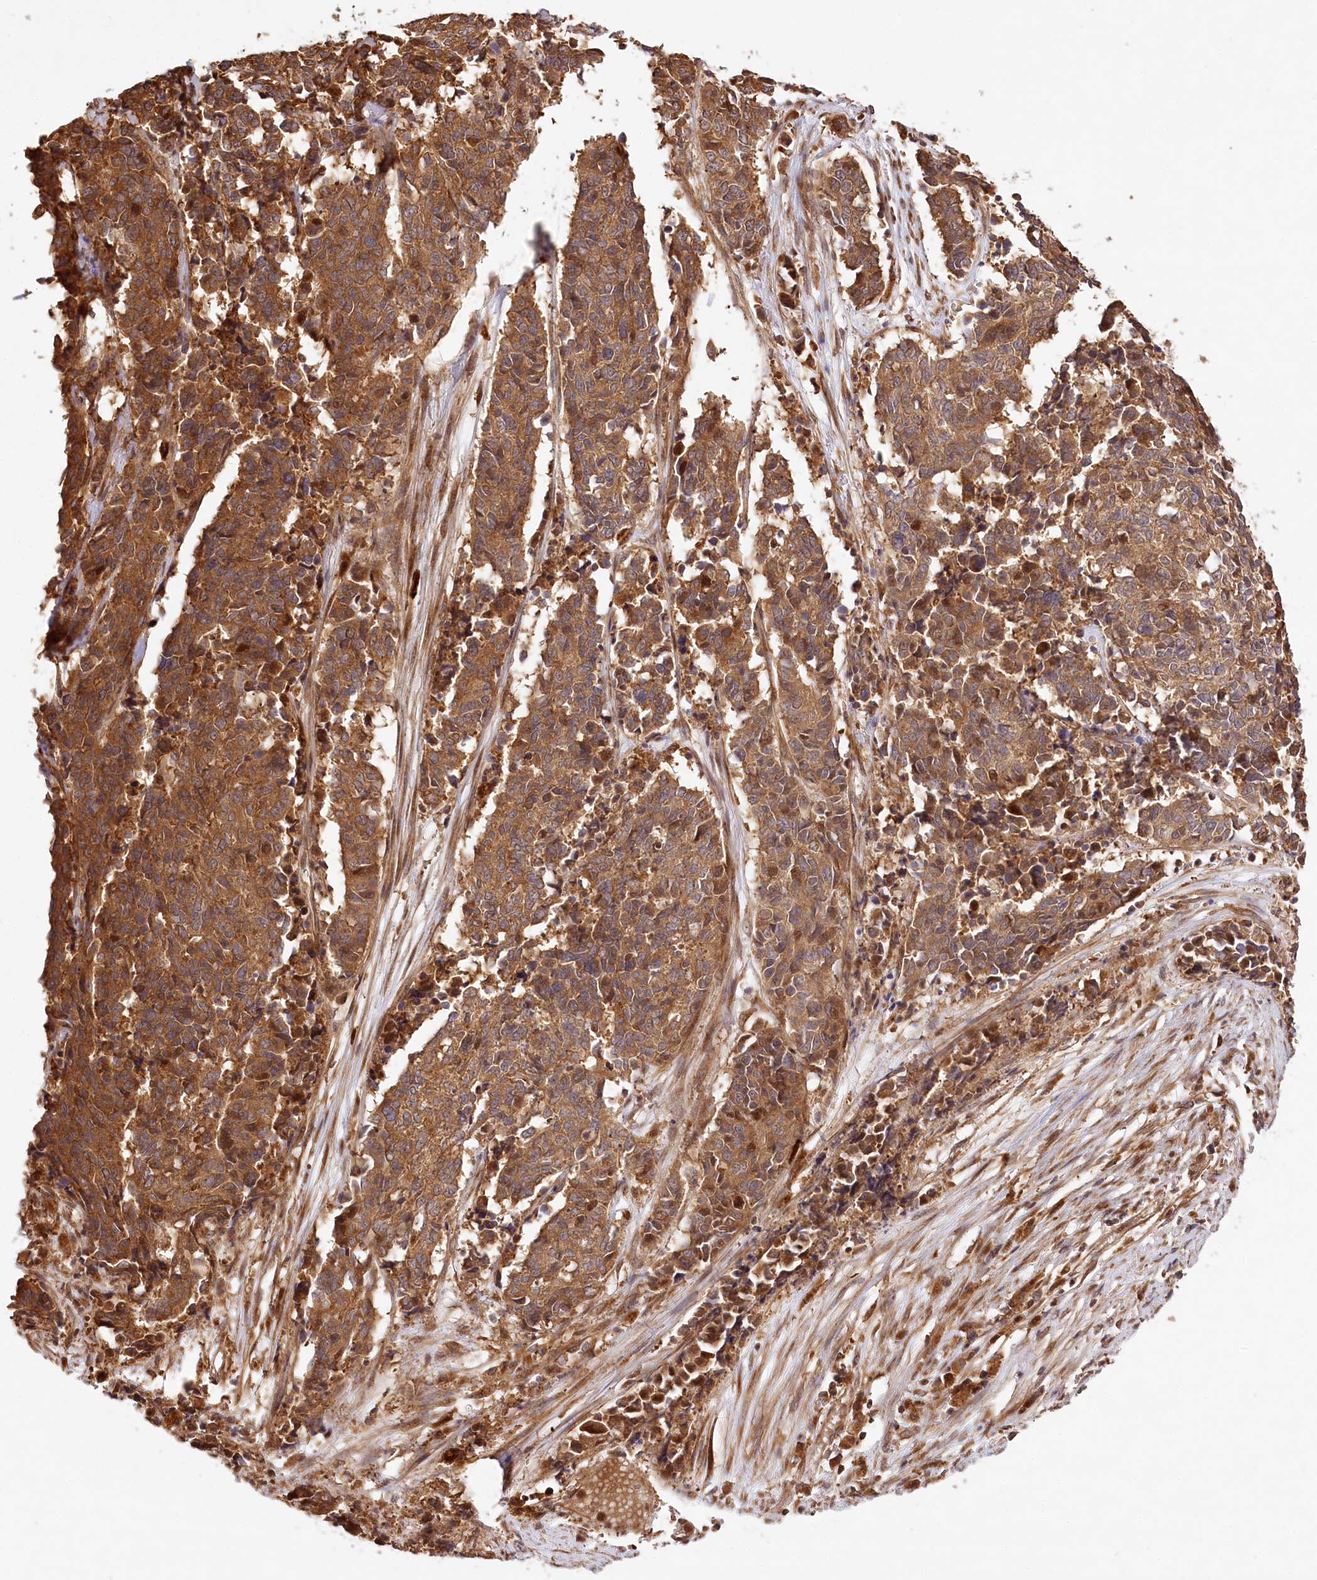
{"staining": {"intensity": "strong", "quantity": ">75%", "location": "cytoplasmic/membranous"}, "tissue": "cervical cancer", "cell_type": "Tumor cells", "image_type": "cancer", "snomed": [{"axis": "morphology", "description": "Normal tissue, NOS"}, {"axis": "morphology", "description": "Squamous cell carcinoma, NOS"}, {"axis": "topography", "description": "Cervix"}], "caption": "Brown immunohistochemical staining in cervical cancer shows strong cytoplasmic/membranous expression in about >75% of tumor cells.", "gene": "LSS", "patient": {"sex": "female", "age": 35}}